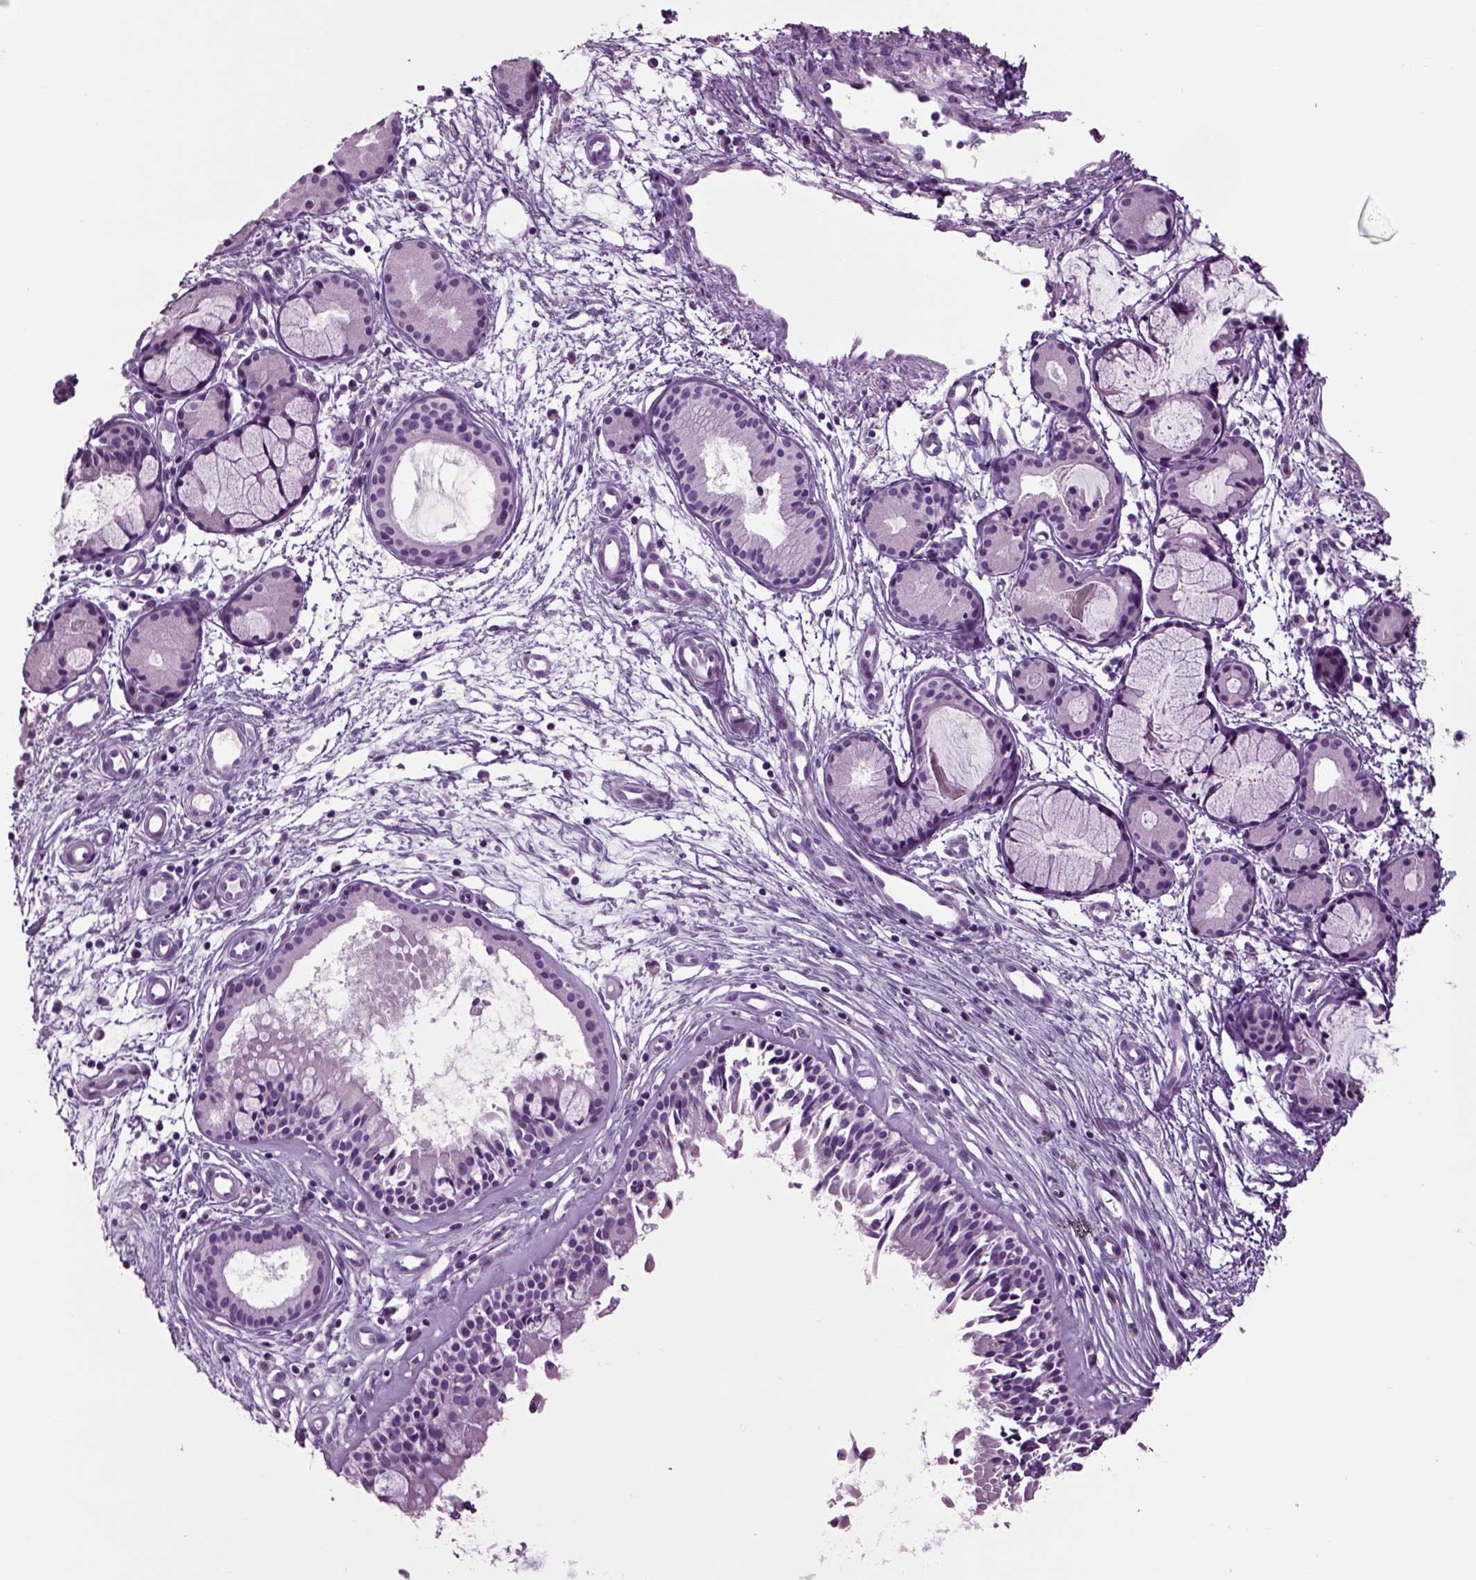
{"staining": {"intensity": "negative", "quantity": "none", "location": "none"}, "tissue": "nasopharynx", "cell_type": "Respiratory epithelial cells", "image_type": "normal", "snomed": [{"axis": "morphology", "description": "Normal tissue, NOS"}, {"axis": "topography", "description": "Nasopharynx"}], "caption": "Nasopharynx stained for a protein using immunohistochemistry displays no staining respiratory epithelial cells.", "gene": "ARHGAP11A", "patient": {"sex": "female", "age": 47}}